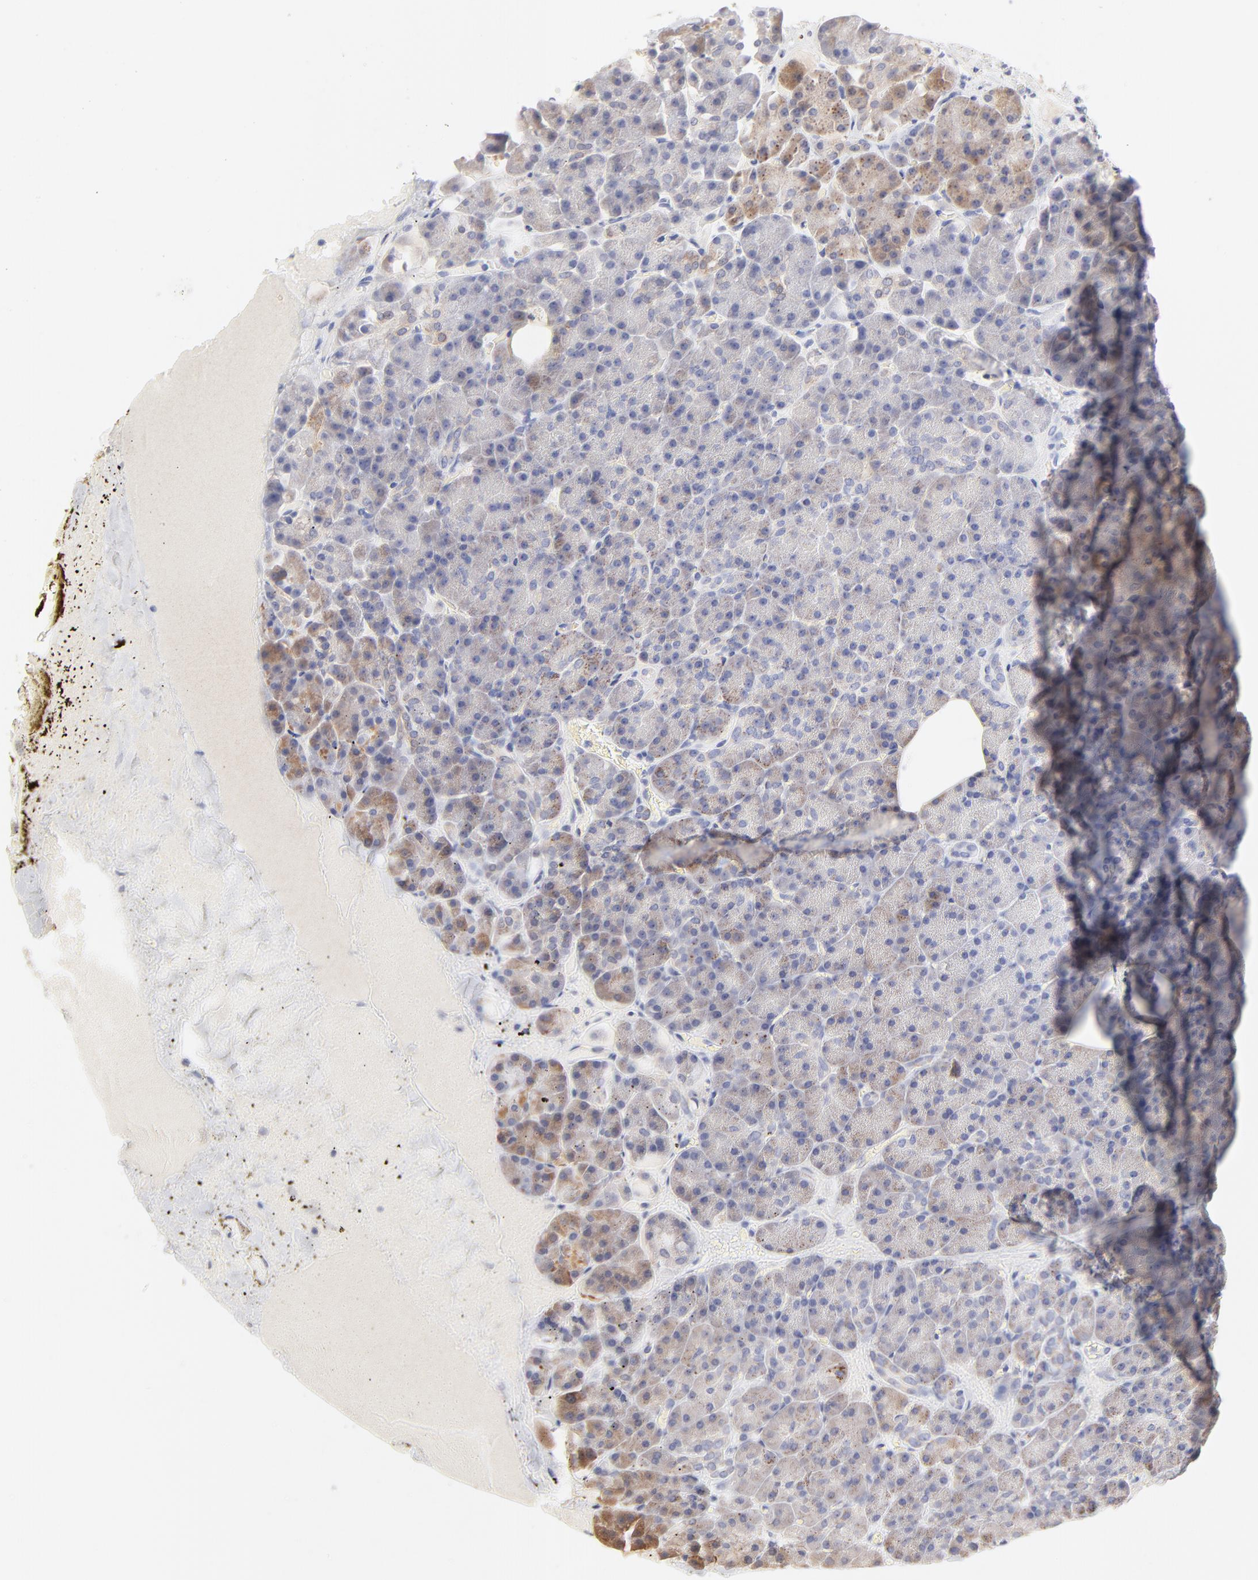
{"staining": {"intensity": "weak", "quantity": ">75%", "location": "cytoplasmic/membranous"}, "tissue": "pancreas", "cell_type": "Exocrine glandular cells", "image_type": "normal", "snomed": [{"axis": "morphology", "description": "Normal tissue, NOS"}, {"axis": "topography", "description": "Pancreas"}], "caption": "A brown stain shows weak cytoplasmic/membranous staining of a protein in exocrine glandular cells of unremarkable pancreas. The protein of interest is stained brown, and the nuclei are stained in blue (DAB (3,3'-diaminobenzidine) IHC with brightfield microscopy, high magnification).", "gene": "TST", "patient": {"sex": "female", "age": 35}}